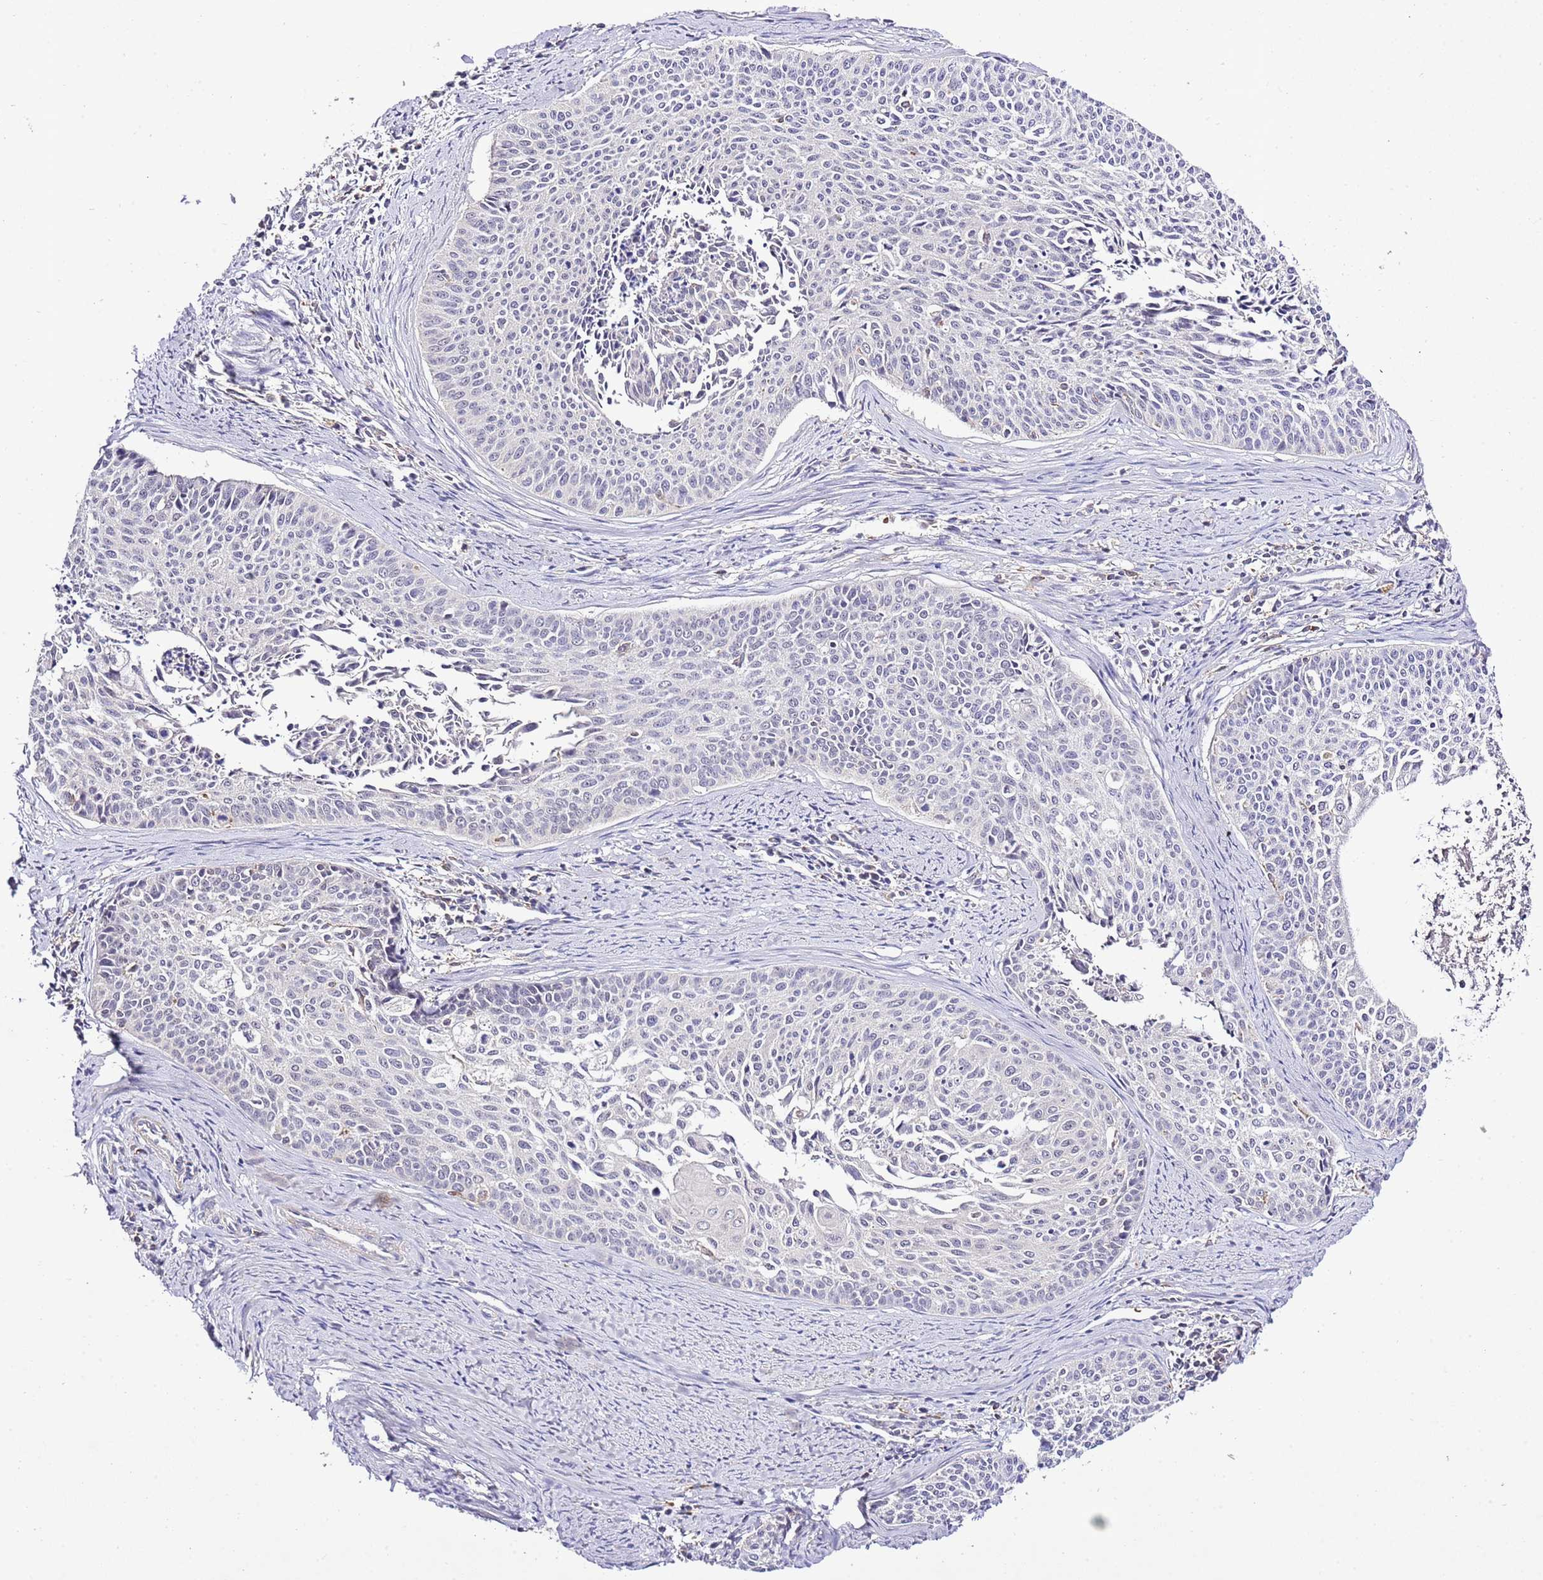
{"staining": {"intensity": "negative", "quantity": "none", "location": "none"}, "tissue": "cervical cancer", "cell_type": "Tumor cells", "image_type": "cancer", "snomed": [{"axis": "morphology", "description": "Squamous cell carcinoma, NOS"}, {"axis": "topography", "description": "Cervix"}], "caption": "This is an IHC micrograph of human squamous cell carcinoma (cervical). There is no staining in tumor cells.", "gene": "EFHD1", "patient": {"sex": "female", "age": 55}}